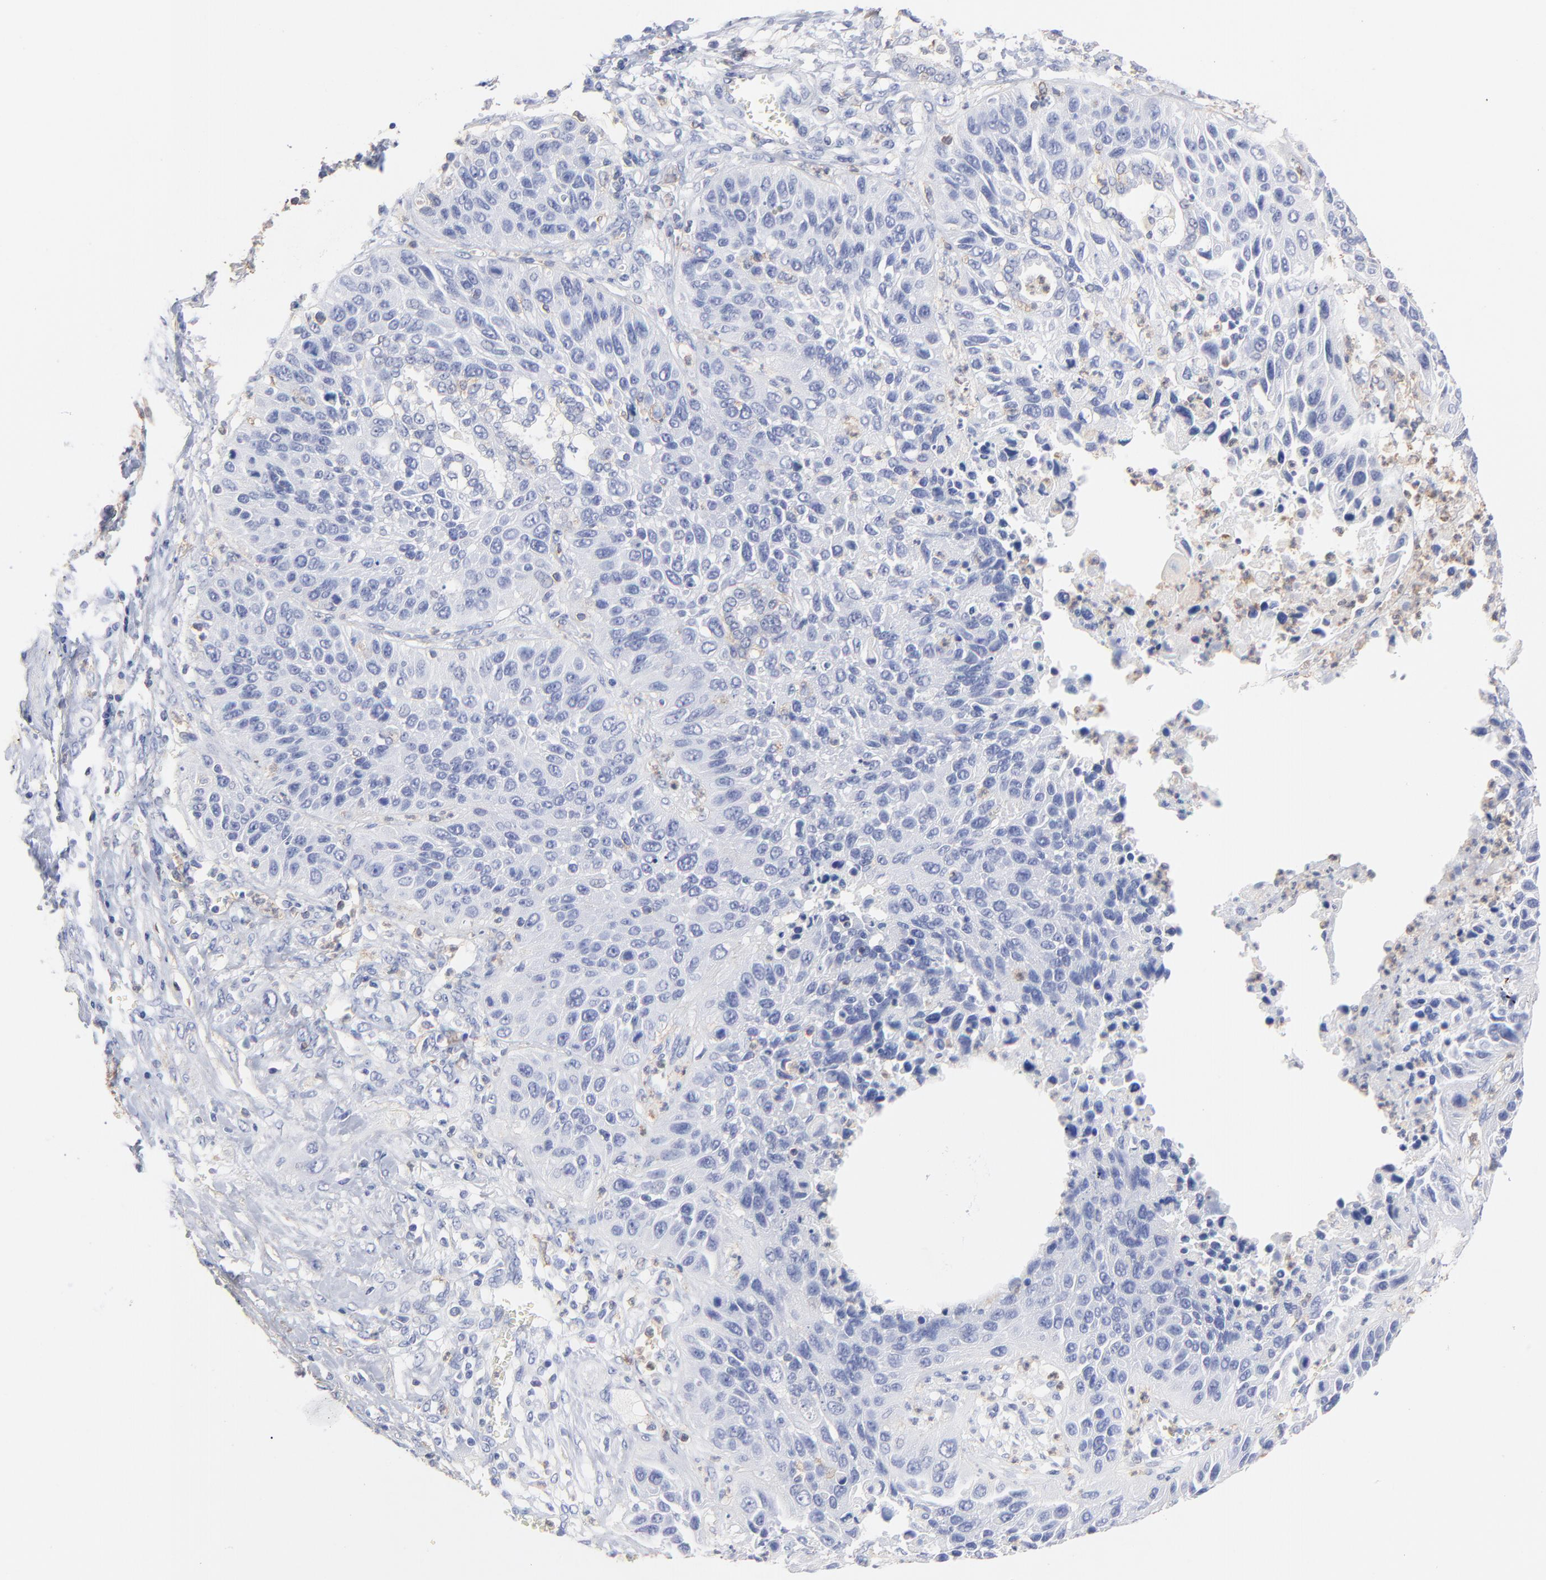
{"staining": {"intensity": "weak", "quantity": "<25%", "location": "cytoplasmic/membranous"}, "tissue": "lung cancer", "cell_type": "Tumor cells", "image_type": "cancer", "snomed": [{"axis": "morphology", "description": "Squamous cell carcinoma, NOS"}, {"axis": "topography", "description": "Lung"}], "caption": "The immunohistochemistry (IHC) image has no significant positivity in tumor cells of lung squamous cell carcinoma tissue. (Immunohistochemistry (ihc), brightfield microscopy, high magnification).", "gene": "ASL", "patient": {"sex": "female", "age": 76}}